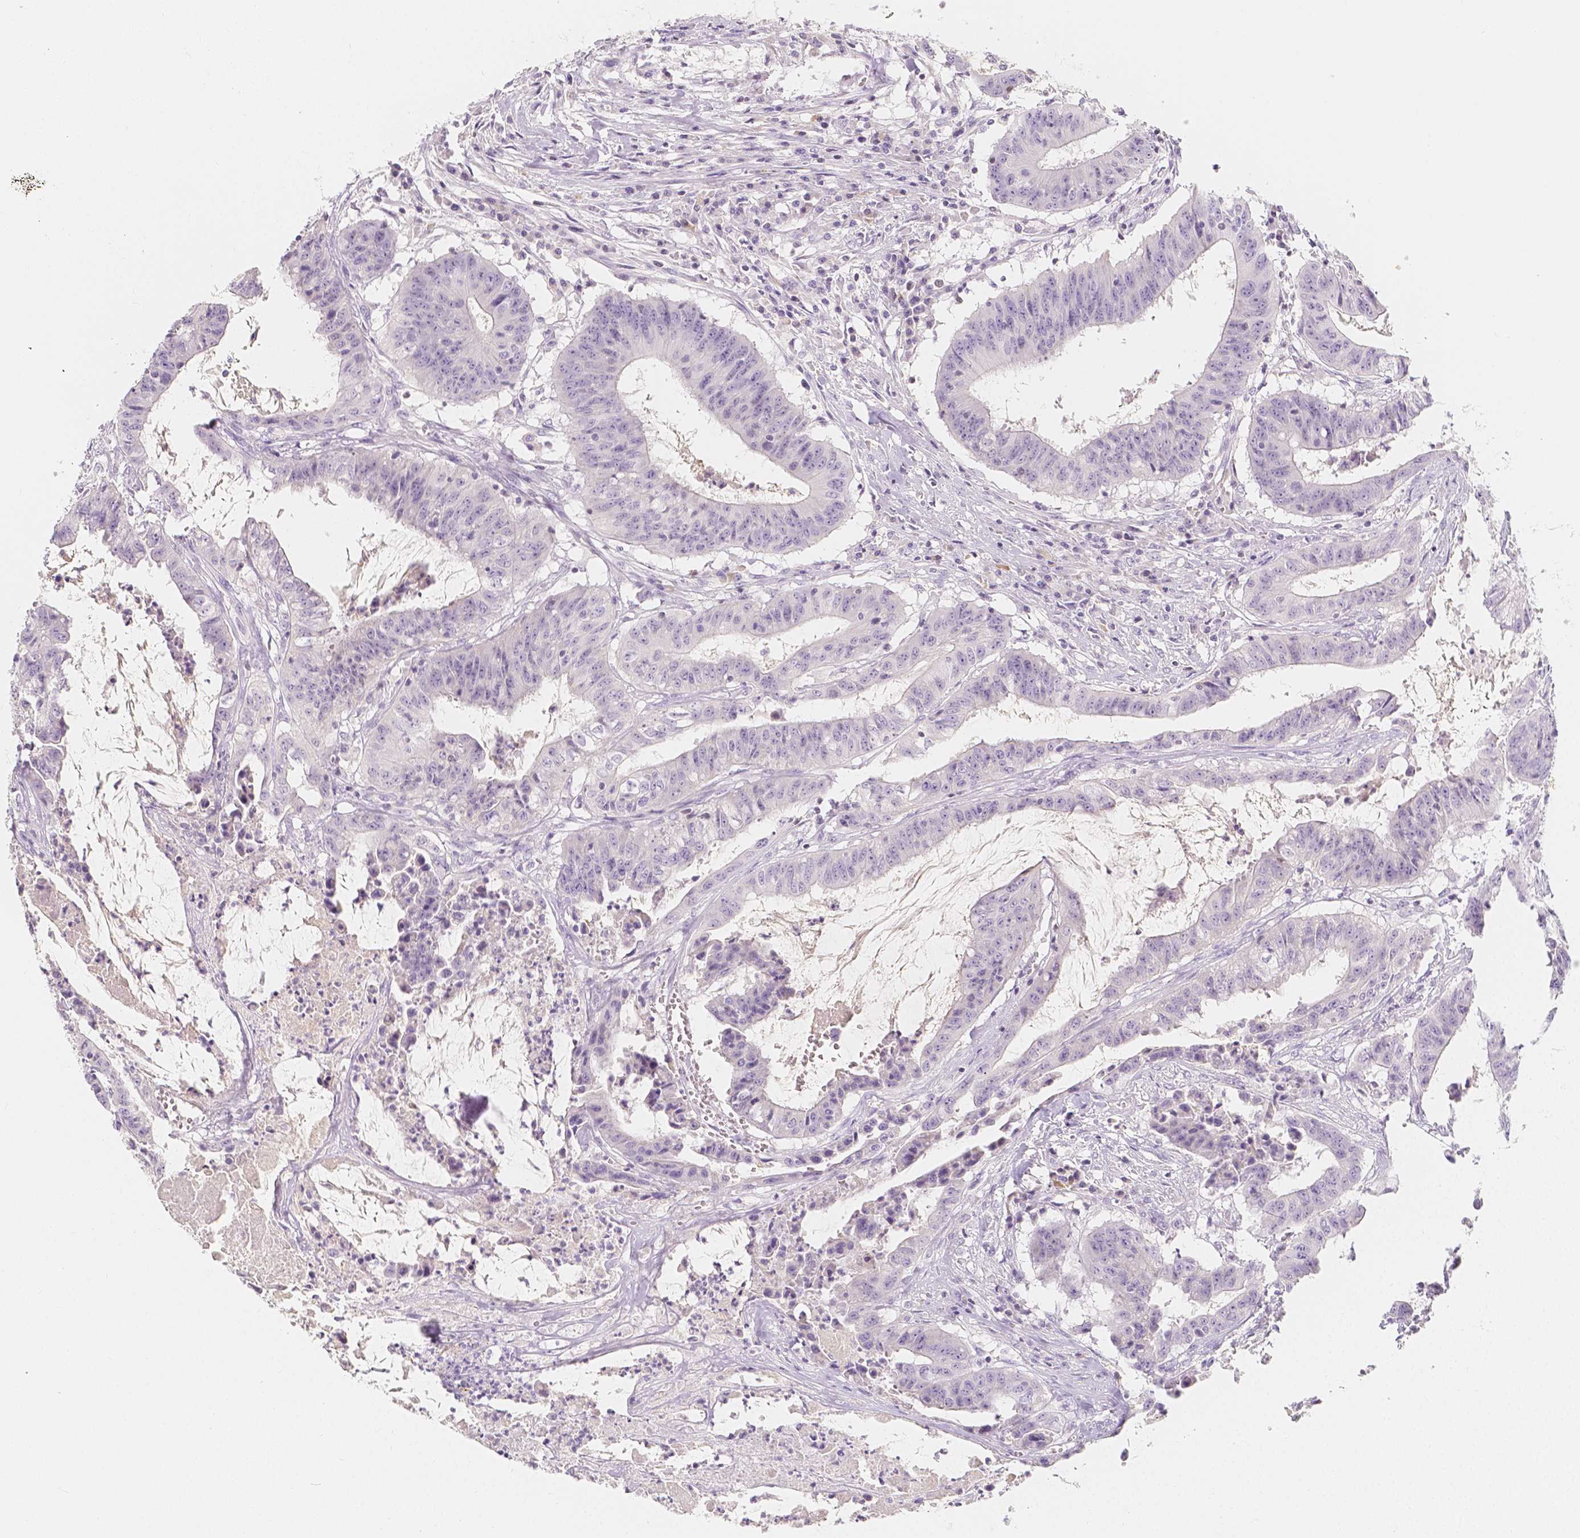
{"staining": {"intensity": "negative", "quantity": "none", "location": "none"}, "tissue": "colorectal cancer", "cell_type": "Tumor cells", "image_type": "cancer", "snomed": [{"axis": "morphology", "description": "Adenocarcinoma, NOS"}, {"axis": "topography", "description": "Colon"}], "caption": "Immunohistochemistry (IHC) of colorectal adenocarcinoma reveals no expression in tumor cells.", "gene": "BATF", "patient": {"sex": "male", "age": 33}}